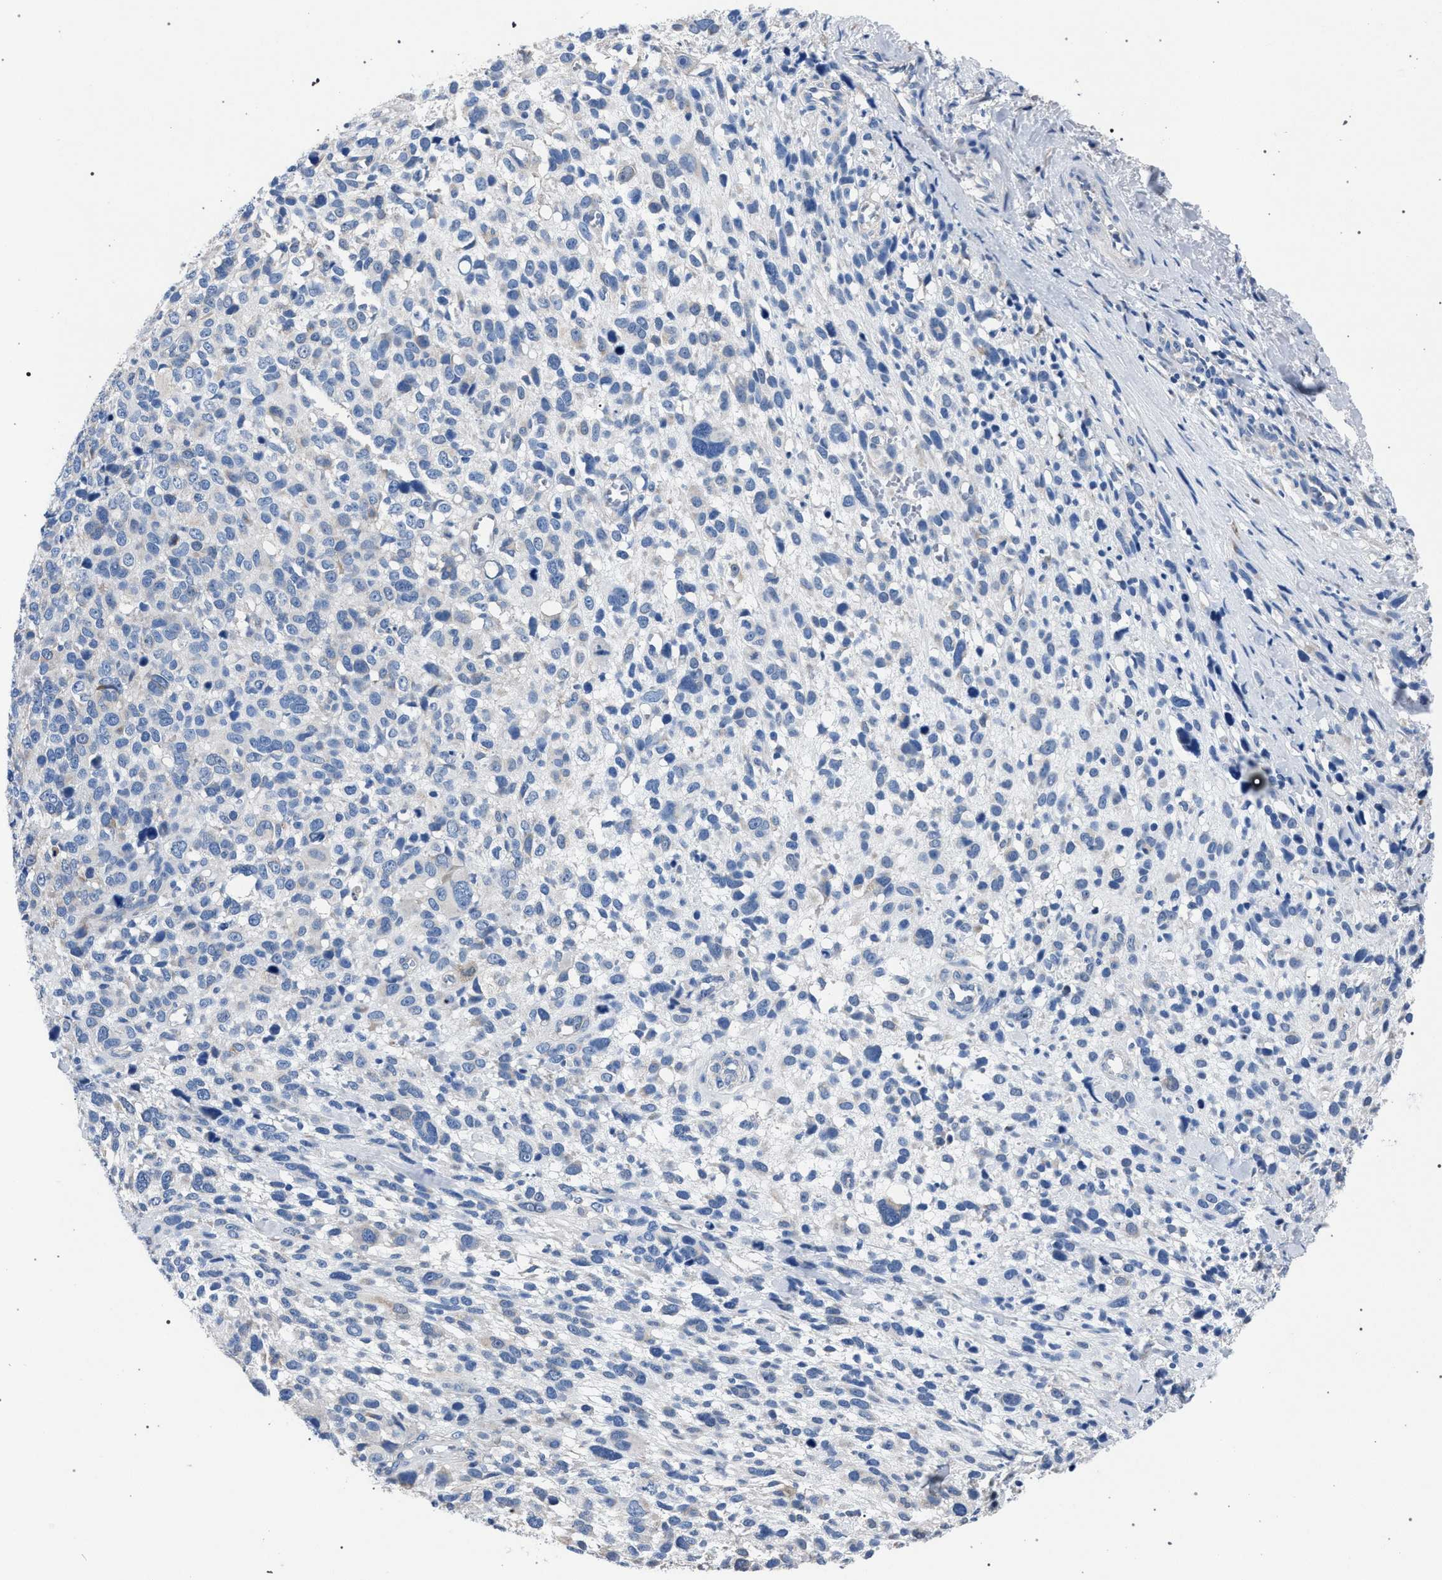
{"staining": {"intensity": "negative", "quantity": "none", "location": "none"}, "tissue": "melanoma", "cell_type": "Tumor cells", "image_type": "cancer", "snomed": [{"axis": "morphology", "description": "Malignant melanoma, NOS"}, {"axis": "topography", "description": "Skin"}], "caption": "Immunohistochemical staining of human melanoma exhibits no significant staining in tumor cells.", "gene": "CRYZ", "patient": {"sex": "female", "age": 55}}